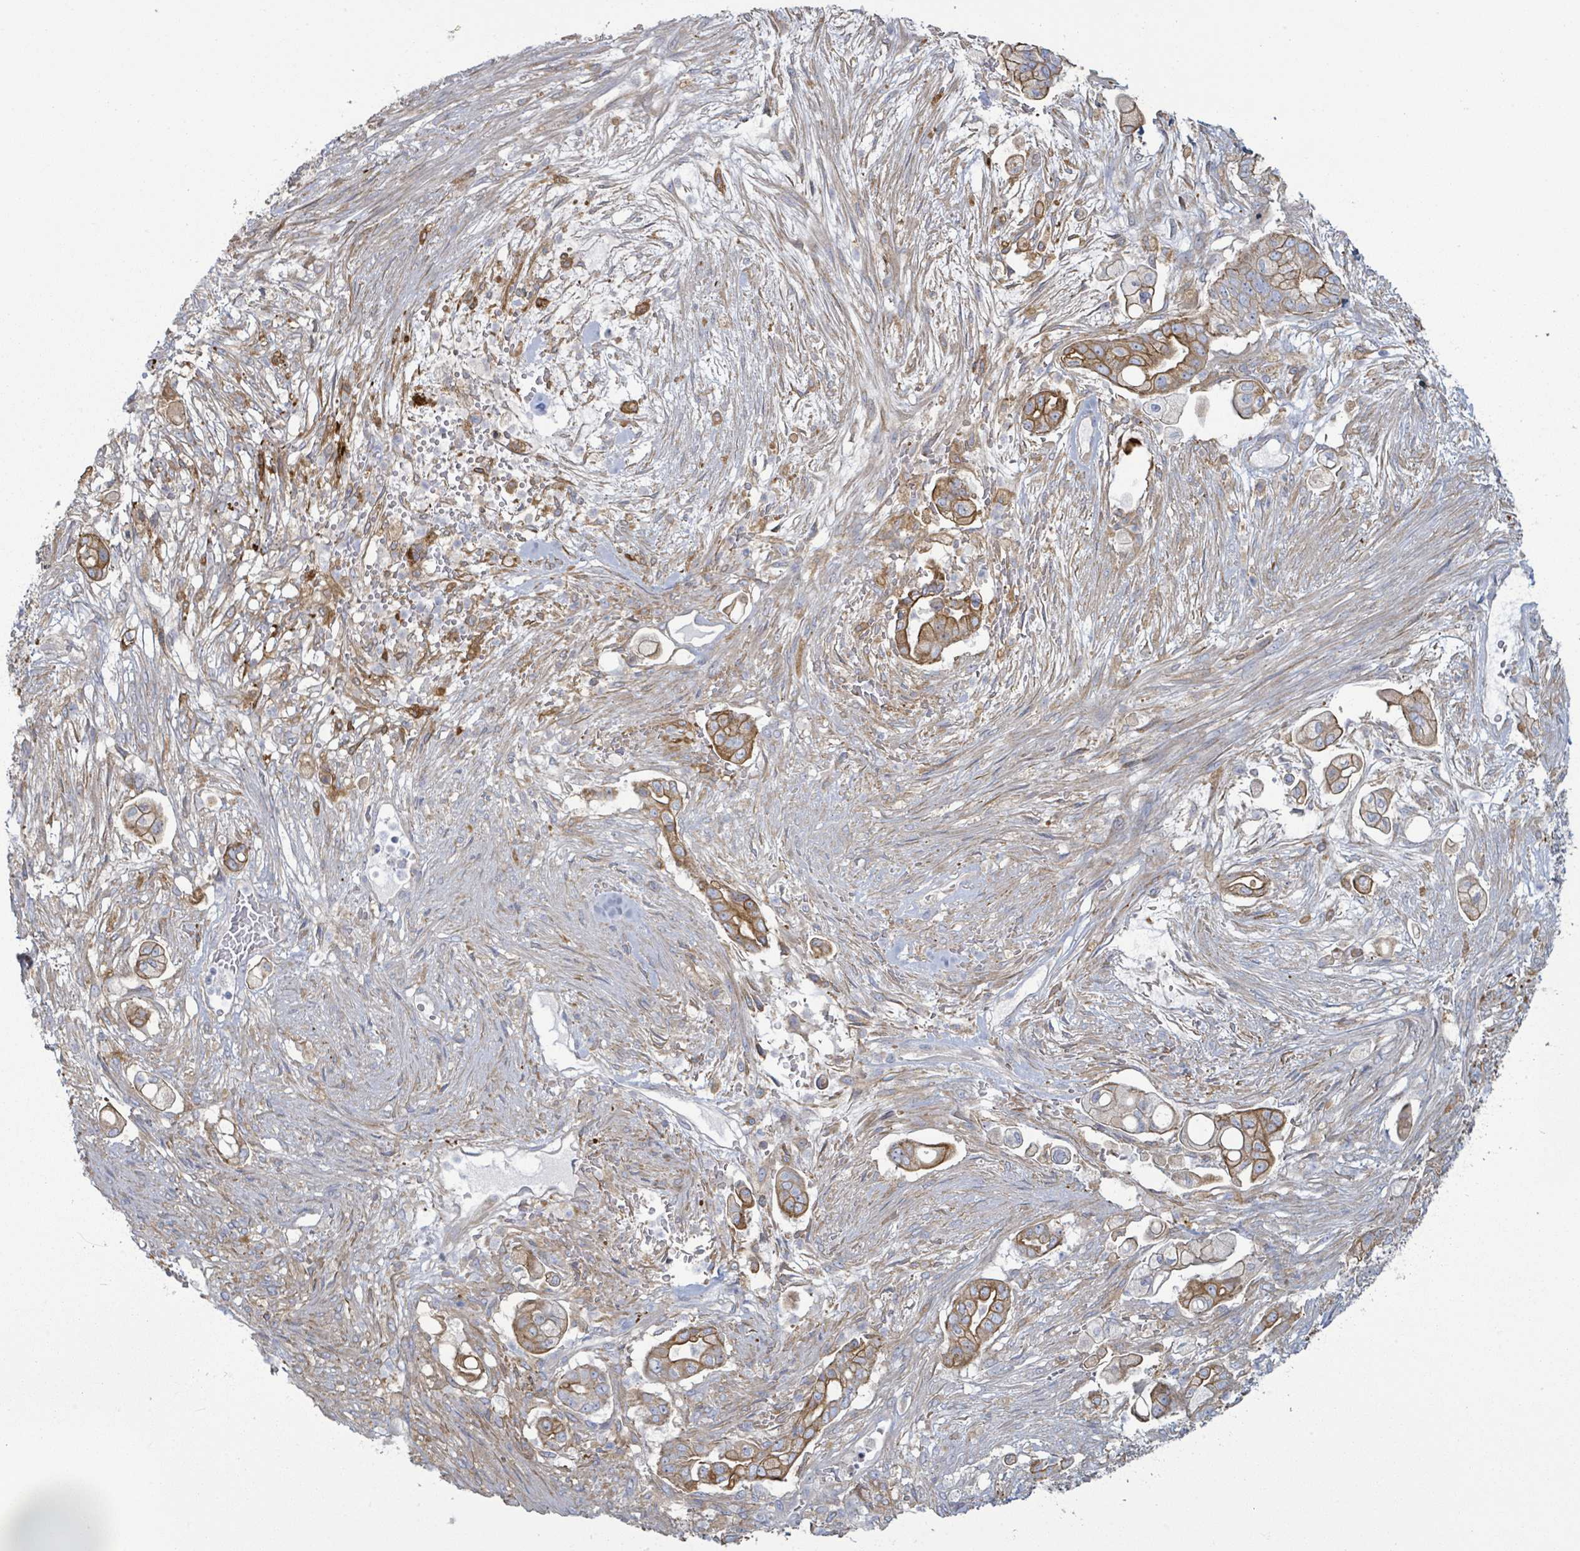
{"staining": {"intensity": "moderate", "quantity": ">75%", "location": "cytoplasmic/membranous"}, "tissue": "pancreatic cancer", "cell_type": "Tumor cells", "image_type": "cancer", "snomed": [{"axis": "morphology", "description": "Adenocarcinoma, NOS"}, {"axis": "topography", "description": "Pancreas"}], "caption": "About >75% of tumor cells in human adenocarcinoma (pancreatic) demonstrate moderate cytoplasmic/membranous protein positivity as visualized by brown immunohistochemical staining.", "gene": "COL13A1", "patient": {"sex": "female", "age": 69}}